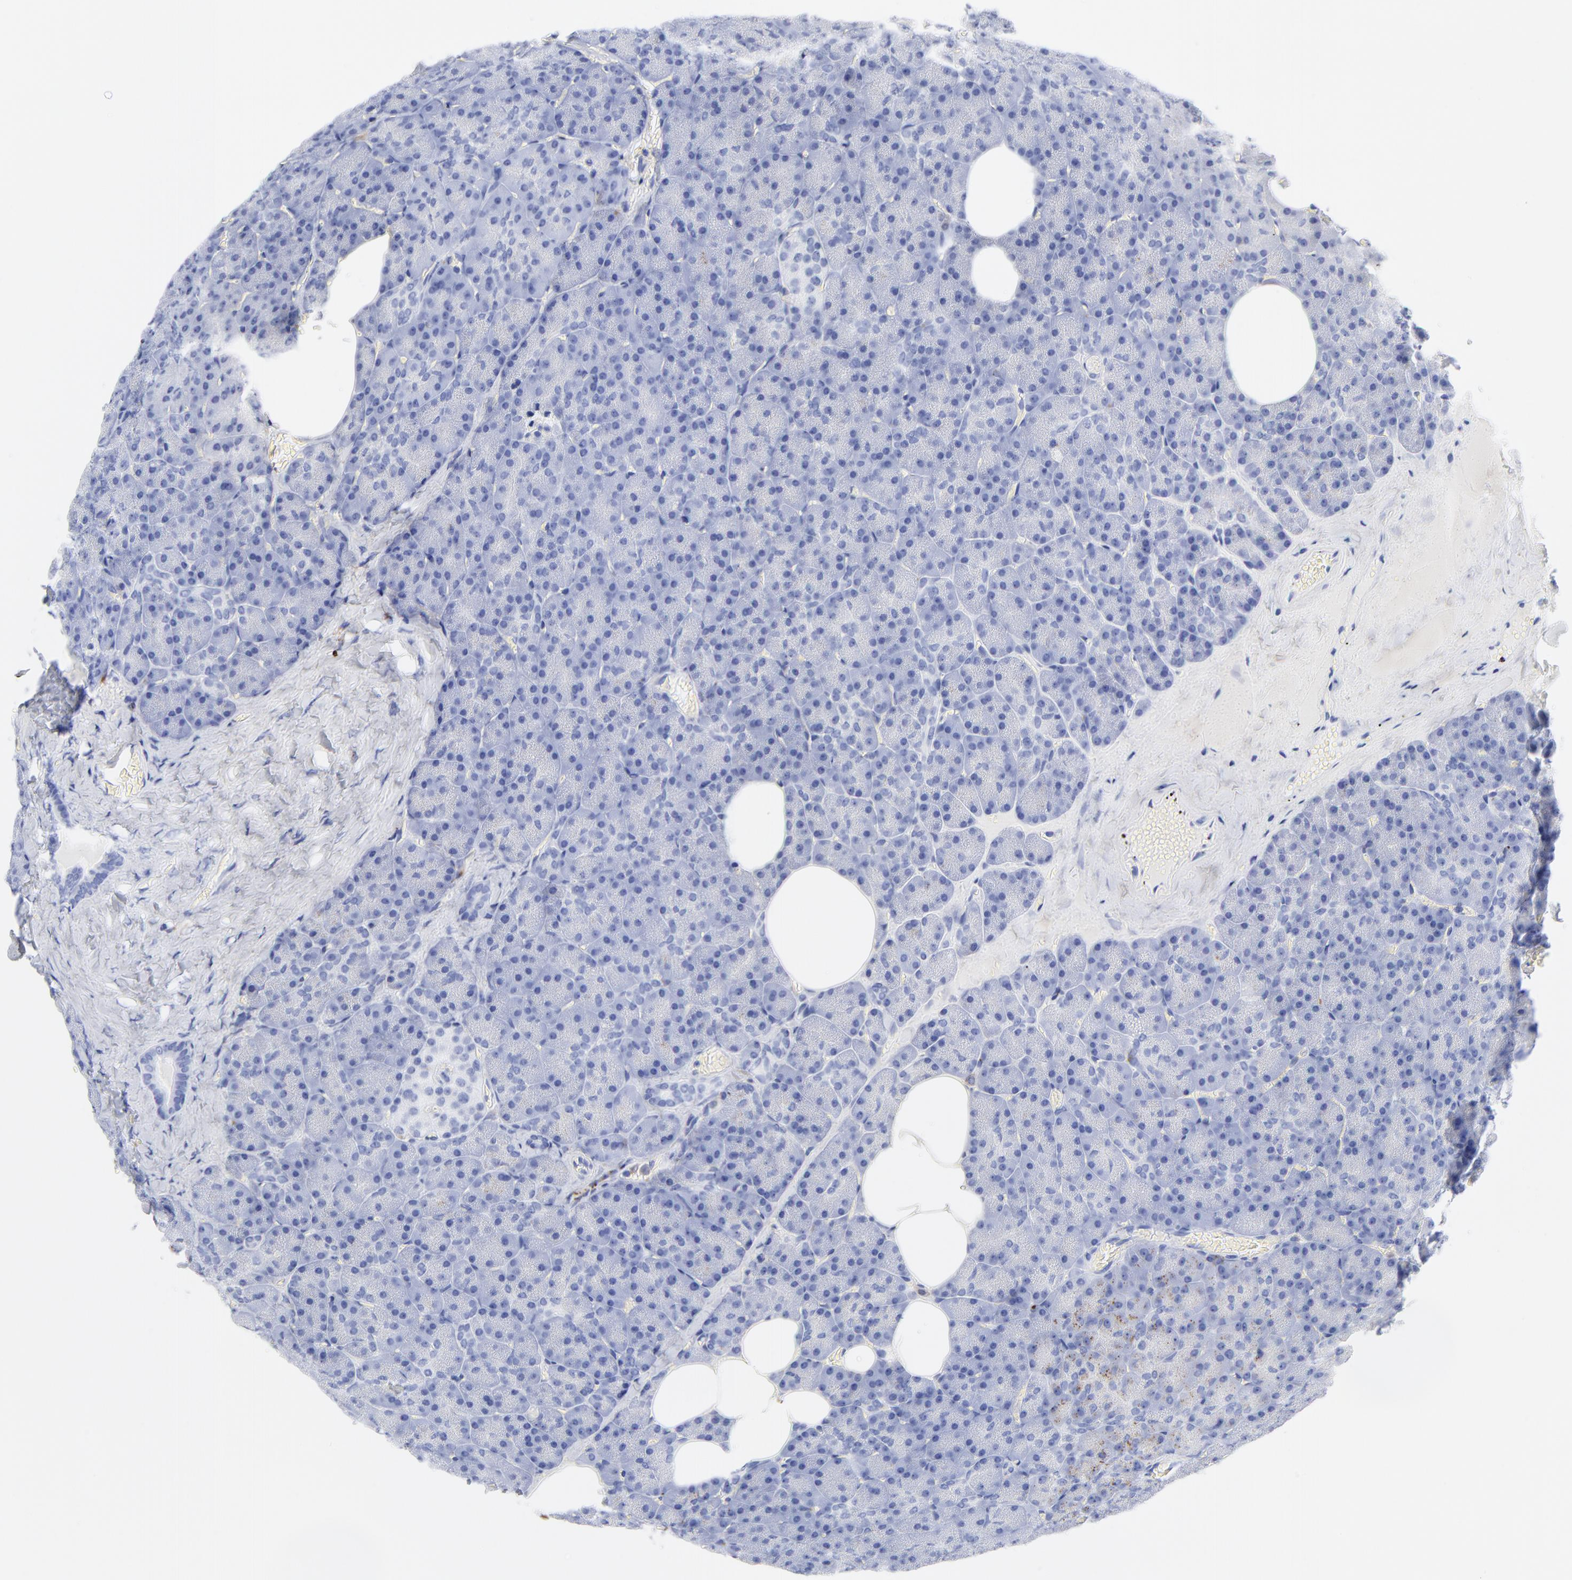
{"staining": {"intensity": "moderate", "quantity": "<25%", "location": "cytoplasmic/membranous"}, "tissue": "carcinoid", "cell_type": "Tumor cells", "image_type": "cancer", "snomed": [{"axis": "morphology", "description": "Normal tissue, NOS"}, {"axis": "morphology", "description": "Carcinoid, malignant, NOS"}, {"axis": "topography", "description": "Pancreas"}], "caption": "Immunohistochemistry (IHC) image of malignant carcinoid stained for a protein (brown), which exhibits low levels of moderate cytoplasmic/membranous positivity in about <25% of tumor cells.", "gene": "CPVL", "patient": {"sex": "female", "age": 35}}